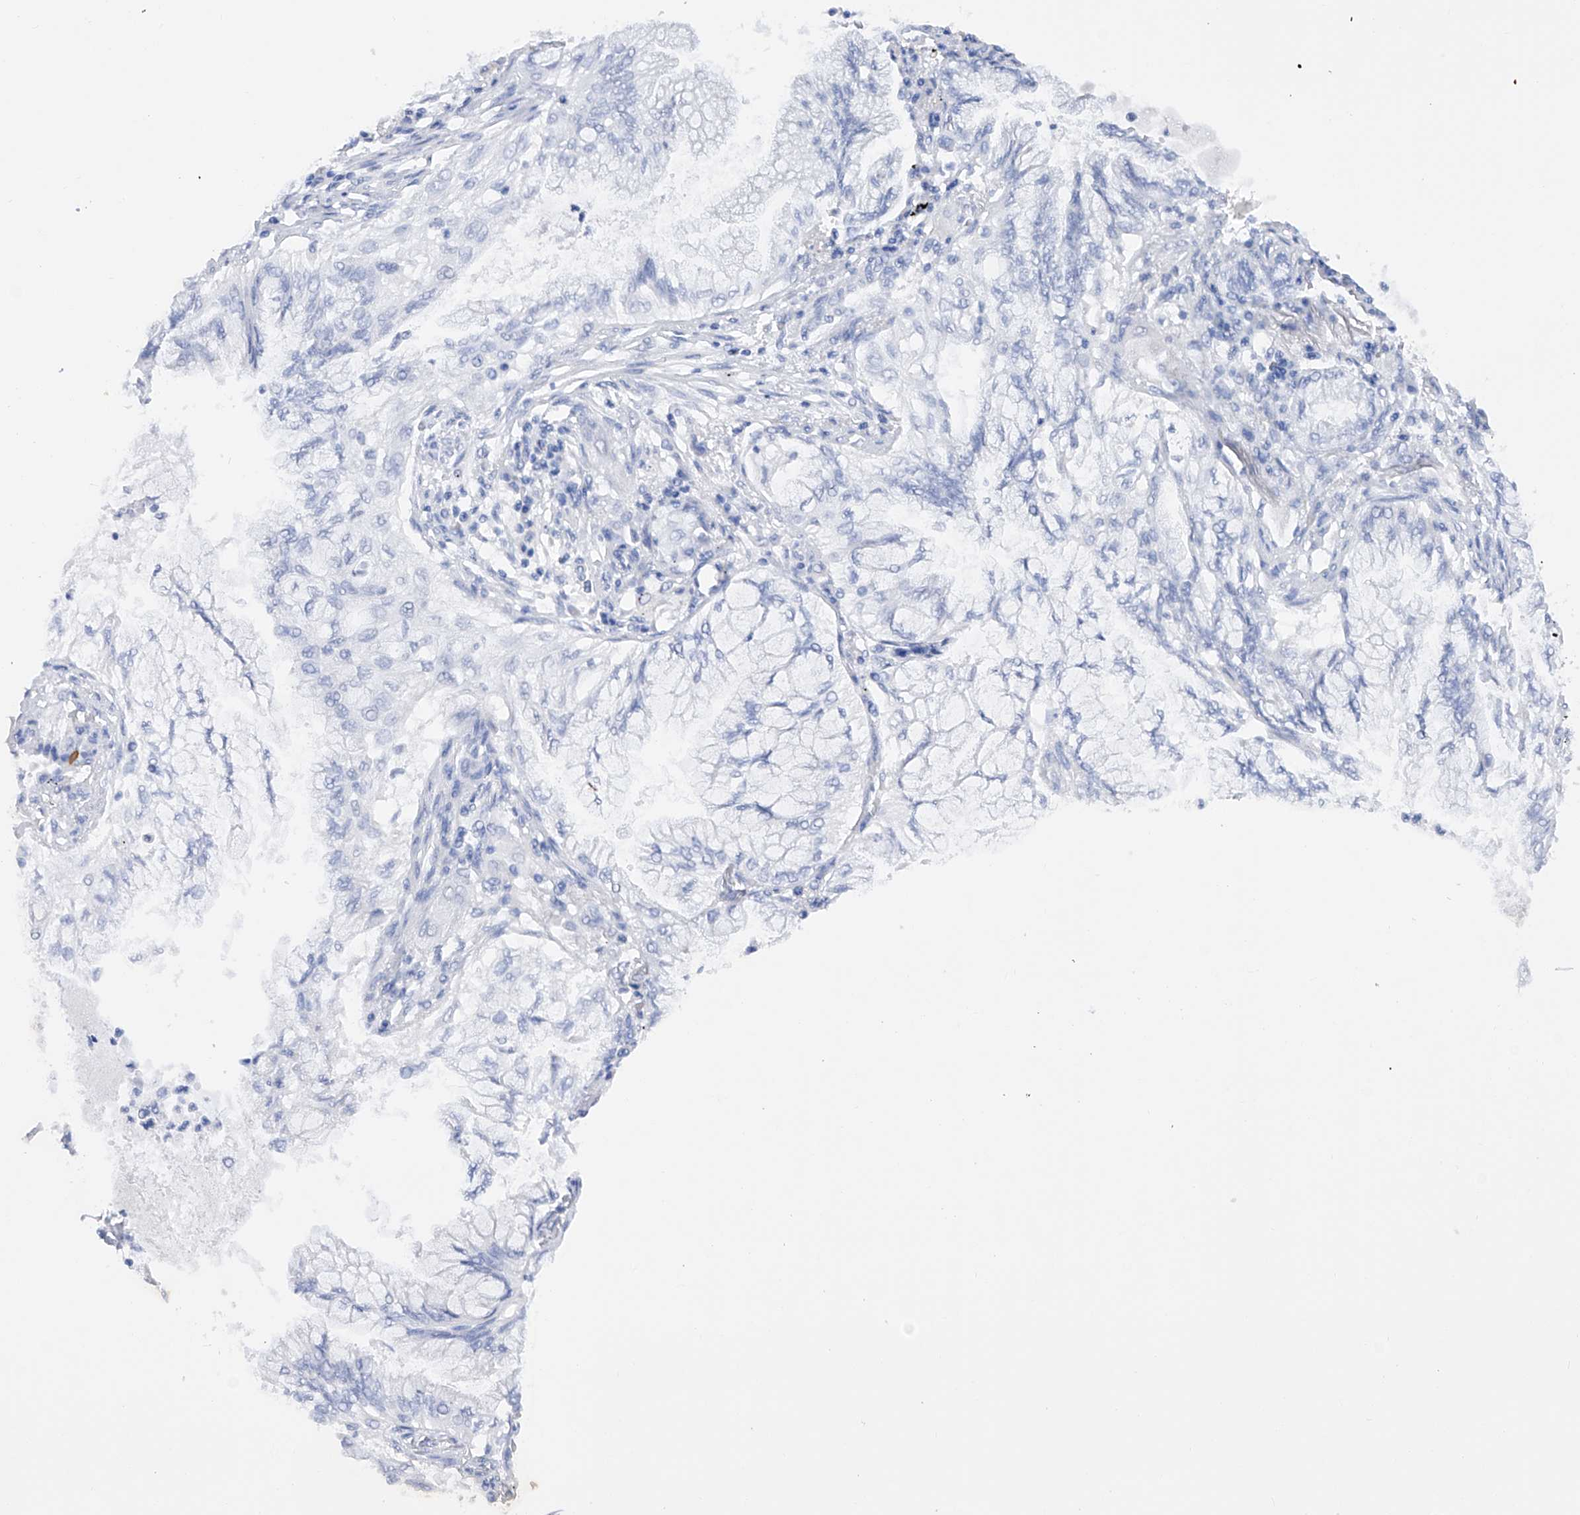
{"staining": {"intensity": "negative", "quantity": "none", "location": "none"}, "tissue": "lung cancer", "cell_type": "Tumor cells", "image_type": "cancer", "snomed": [{"axis": "morphology", "description": "Adenocarcinoma, NOS"}, {"axis": "topography", "description": "Lung"}], "caption": "A high-resolution photomicrograph shows immunohistochemistry staining of lung cancer, which exhibits no significant expression in tumor cells.", "gene": "FLG", "patient": {"sex": "female", "age": 70}}